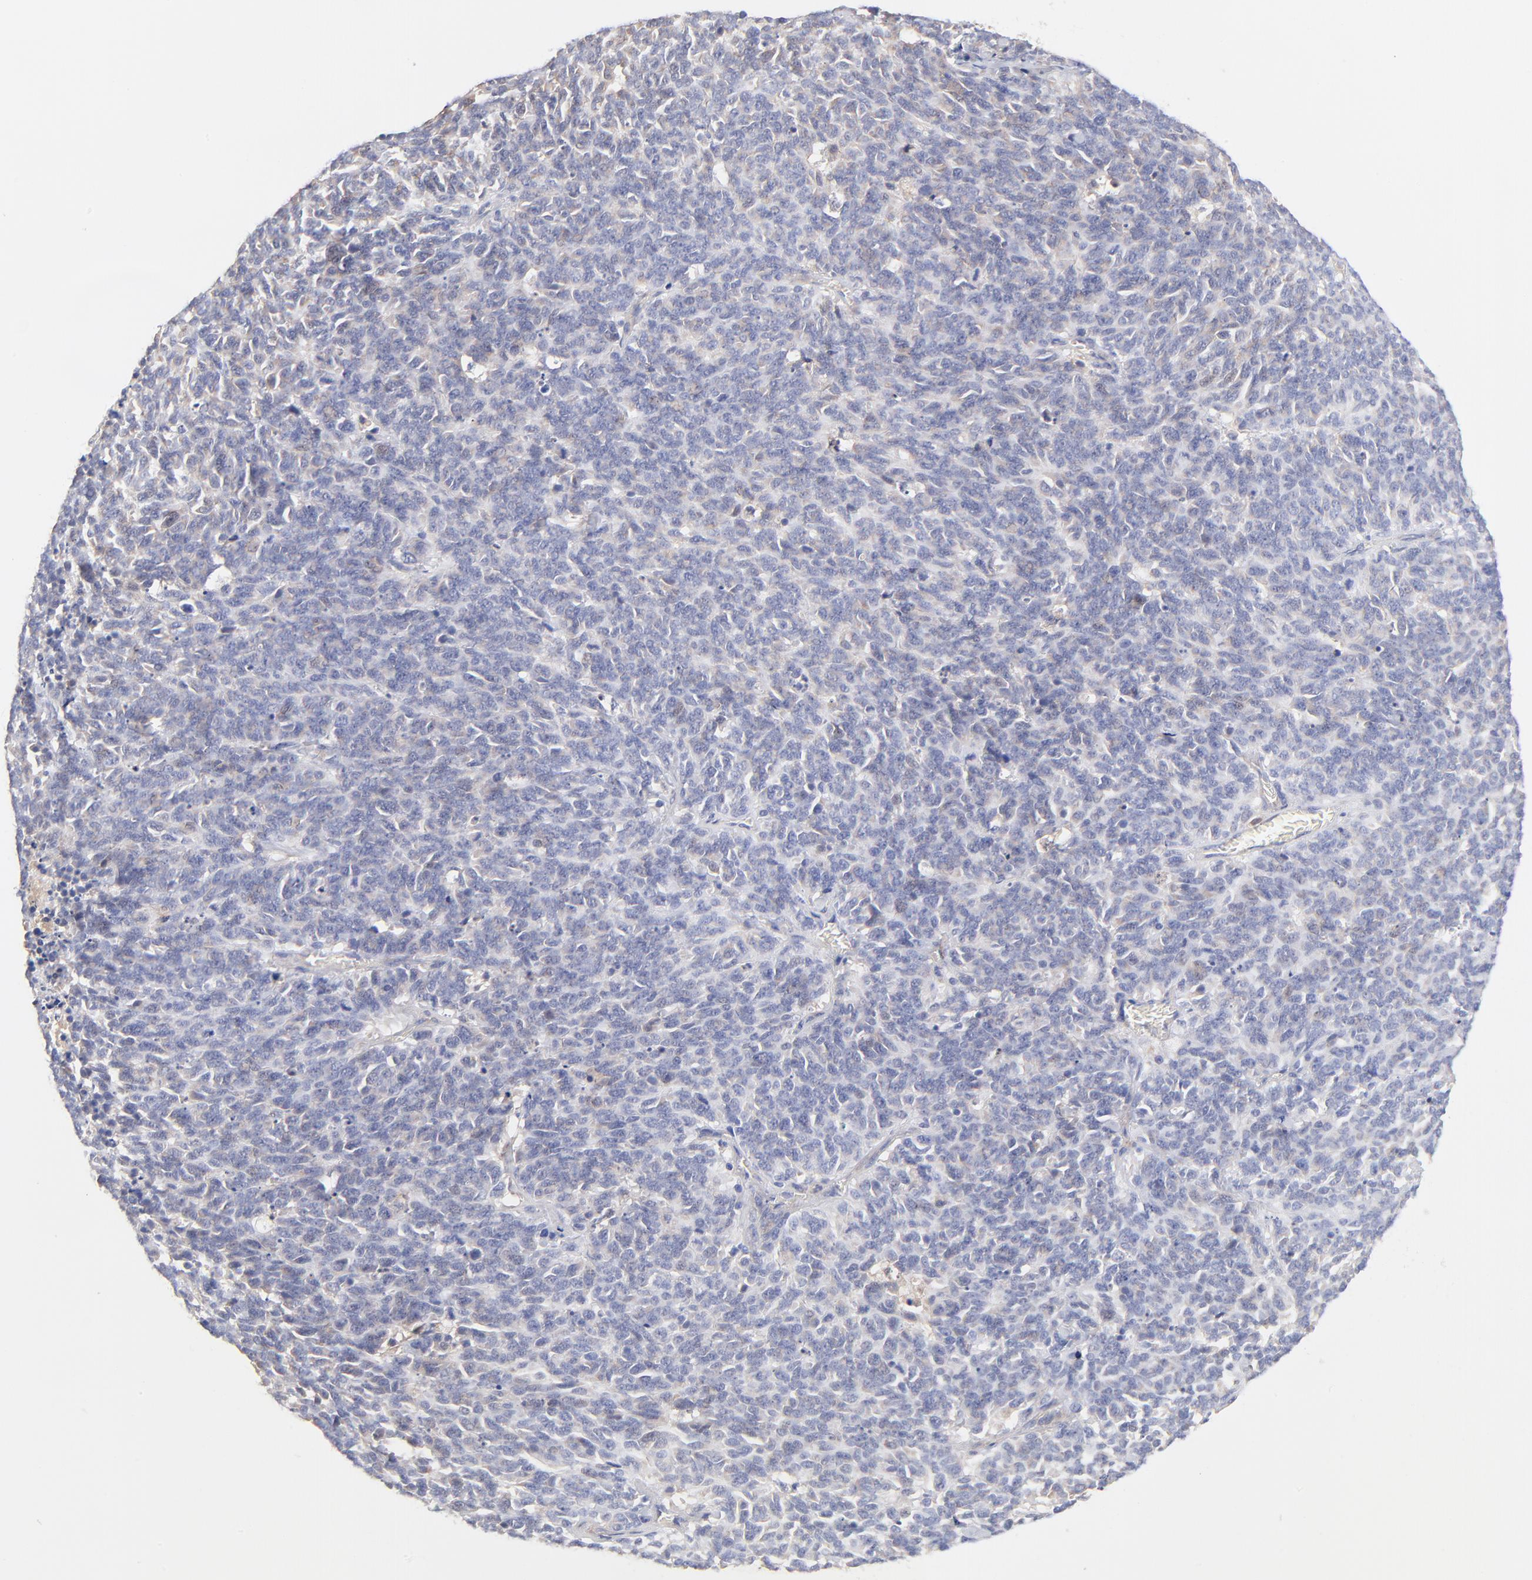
{"staining": {"intensity": "weak", "quantity": "<25%", "location": "cytoplasmic/membranous"}, "tissue": "lung cancer", "cell_type": "Tumor cells", "image_type": "cancer", "snomed": [{"axis": "morphology", "description": "Neoplasm, malignant, NOS"}, {"axis": "topography", "description": "Lung"}], "caption": "Immunohistochemistry (IHC) of neoplasm (malignant) (lung) exhibits no staining in tumor cells.", "gene": "PTK7", "patient": {"sex": "female", "age": 58}}